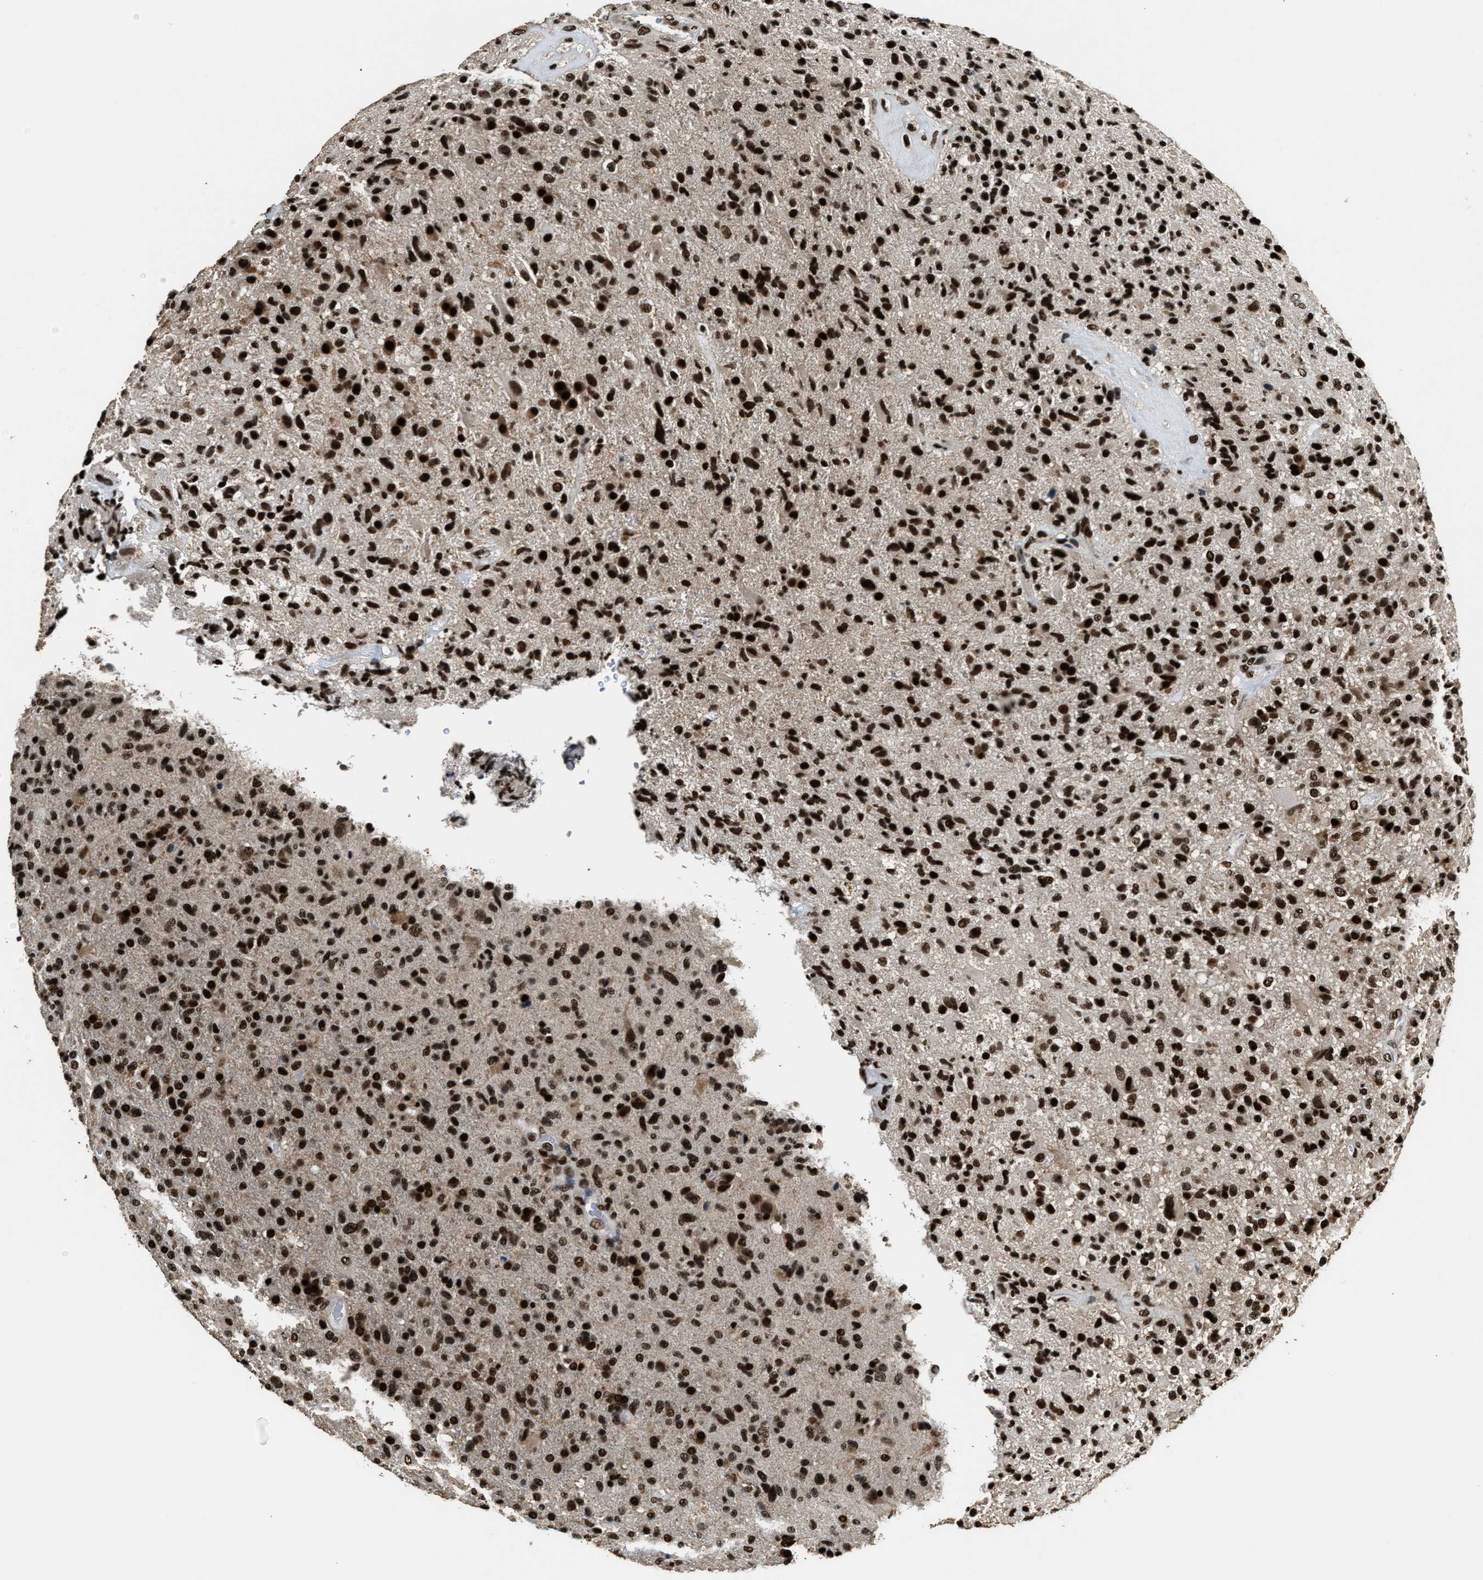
{"staining": {"intensity": "strong", "quantity": ">75%", "location": "nuclear"}, "tissue": "glioma", "cell_type": "Tumor cells", "image_type": "cancer", "snomed": [{"axis": "morphology", "description": "Glioma, malignant, High grade"}, {"axis": "topography", "description": "Brain"}], "caption": "Strong nuclear expression is seen in about >75% of tumor cells in malignant glioma (high-grade).", "gene": "RAD21", "patient": {"sex": "male", "age": 72}}